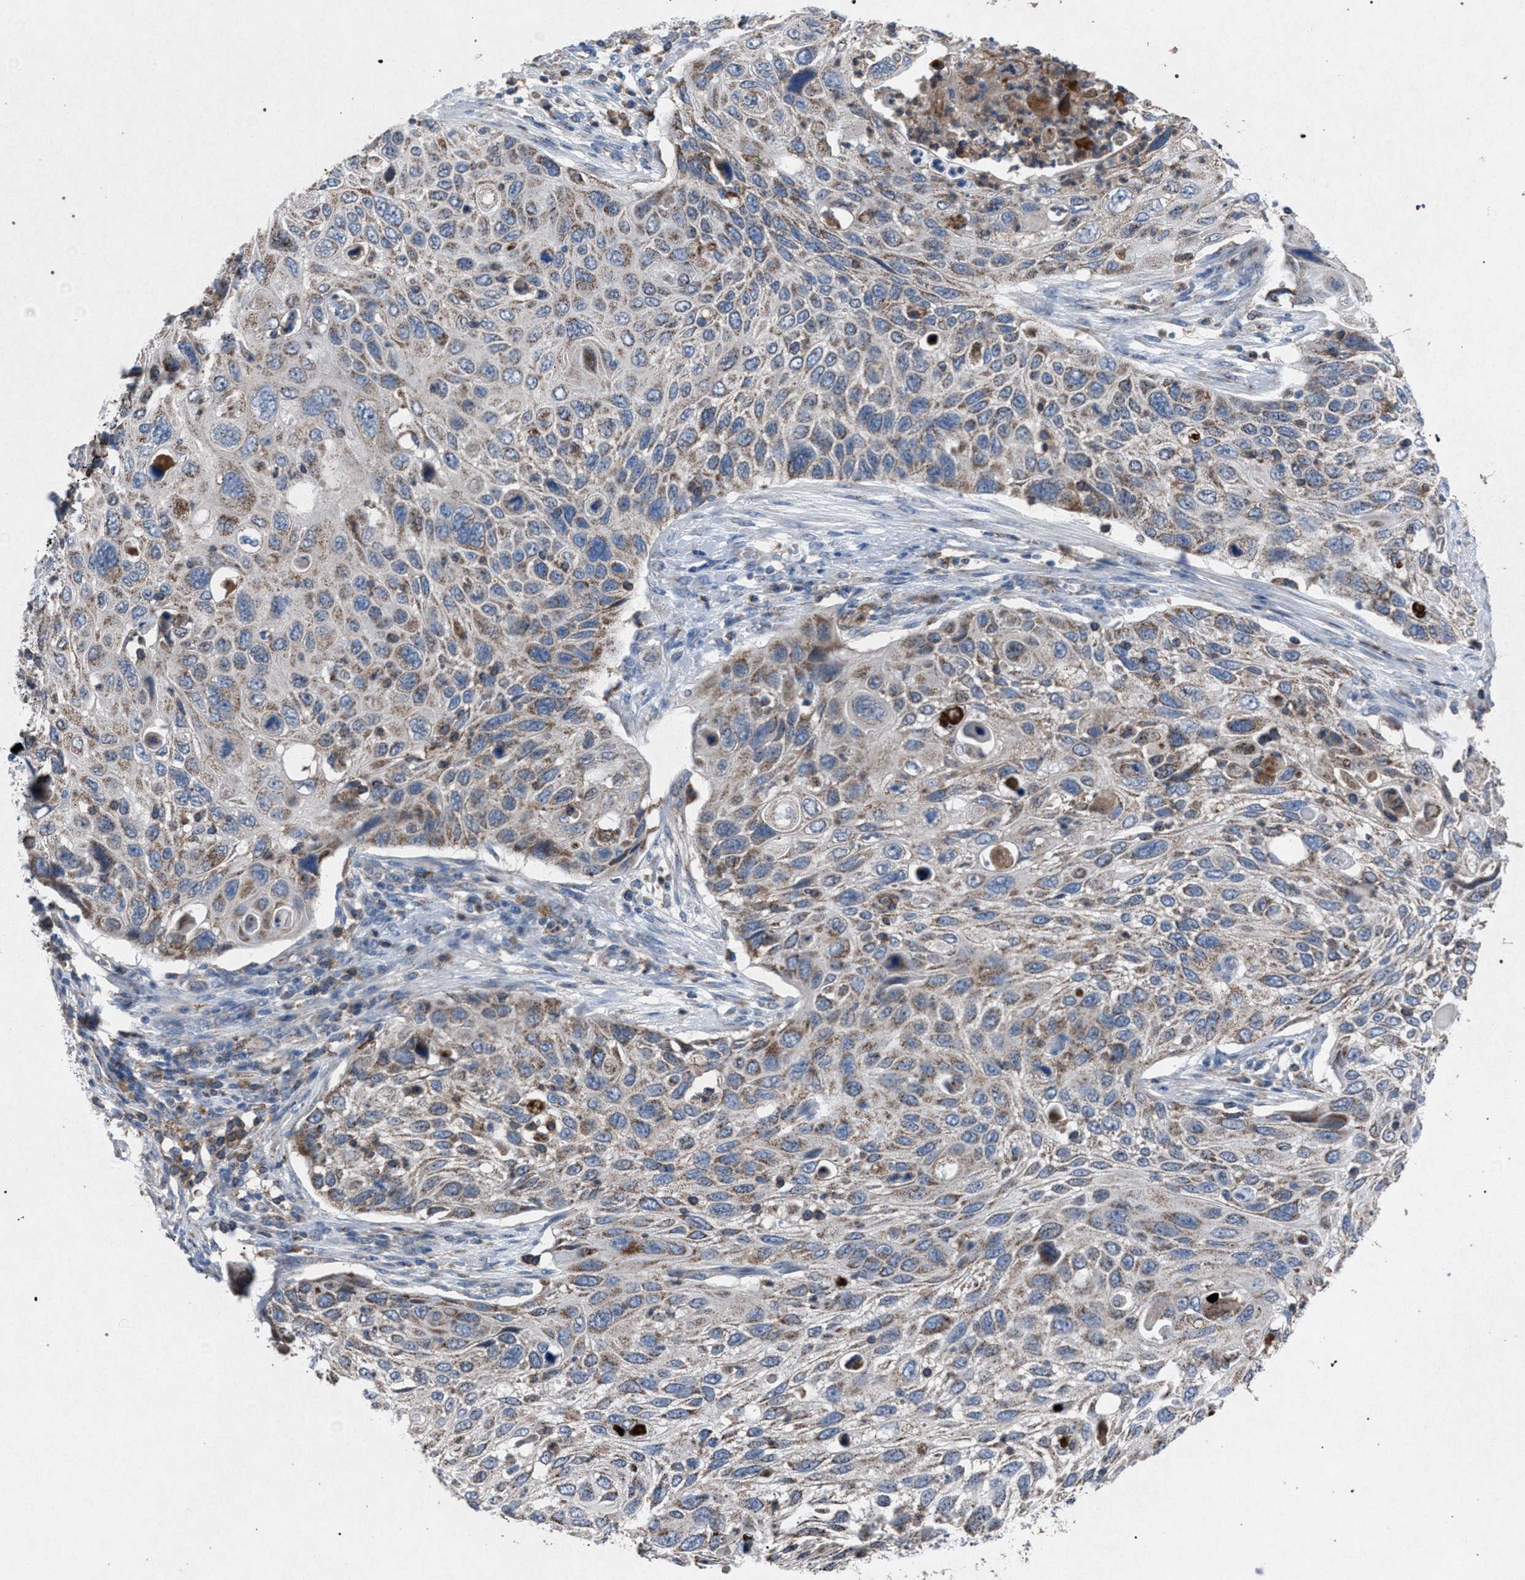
{"staining": {"intensity": "weak", "quantity": ">75%", "location": "cytoplasmic/membranous"}, "tissue": "cervical cancer", "cell_type": "Tumor cells", "image_type": "cancer", "snomed": [{"axis": "morphology", "description": "Squamous cell carcinoma, NOS"}, {"axis": "topography", "description": "Cervix"}], "caption": "A brown stain labels weak cytoplasmic/membranous staining of a protein in human cervical cancer (squamous cell carcinoma) tumor cells.", "gene": "HSD17B4", "patient": {"sex": "female", "age": 70}}